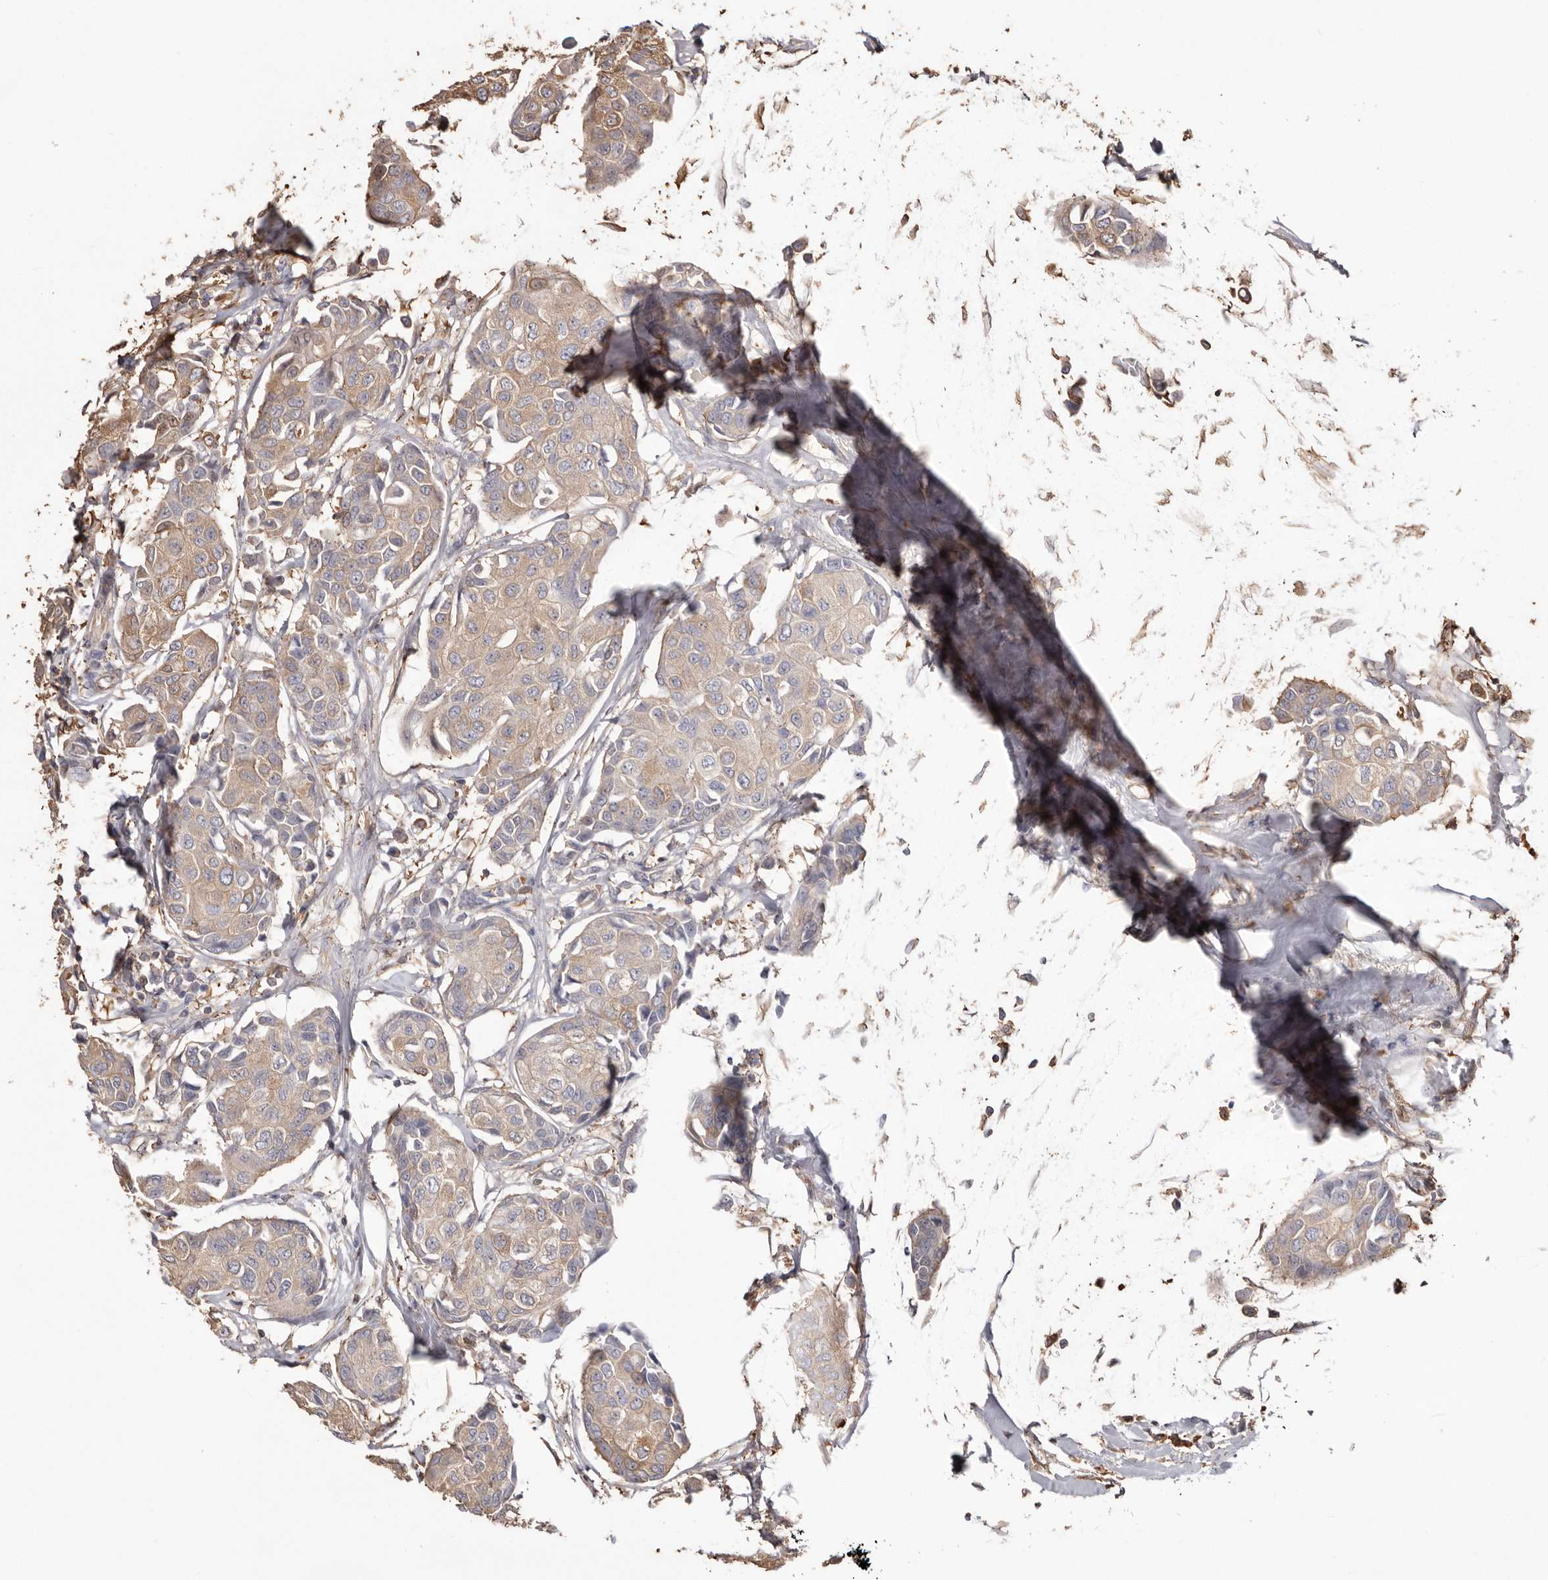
{"staining": {"intensity": "weak", "quantity": ">75%", "location": "cytoplasmic/membranous"}, "tissue": "breast cancer", "cell_type": "Tumor cells", "image_type": "cancer", "snomed": [{"axis": "morphology", "description": "Duct carcinoma"}, {"axis": "topography", "description": "Breast"}], "caption": "Protein analysis of breast cancer (infiltrating ductal carcinoma) tissue reveals weak cytoplasmic/membranous positivity in about >75% of tumor cells.", "gene": "PKM", "patient": {"sex": "female", "age": 80}}